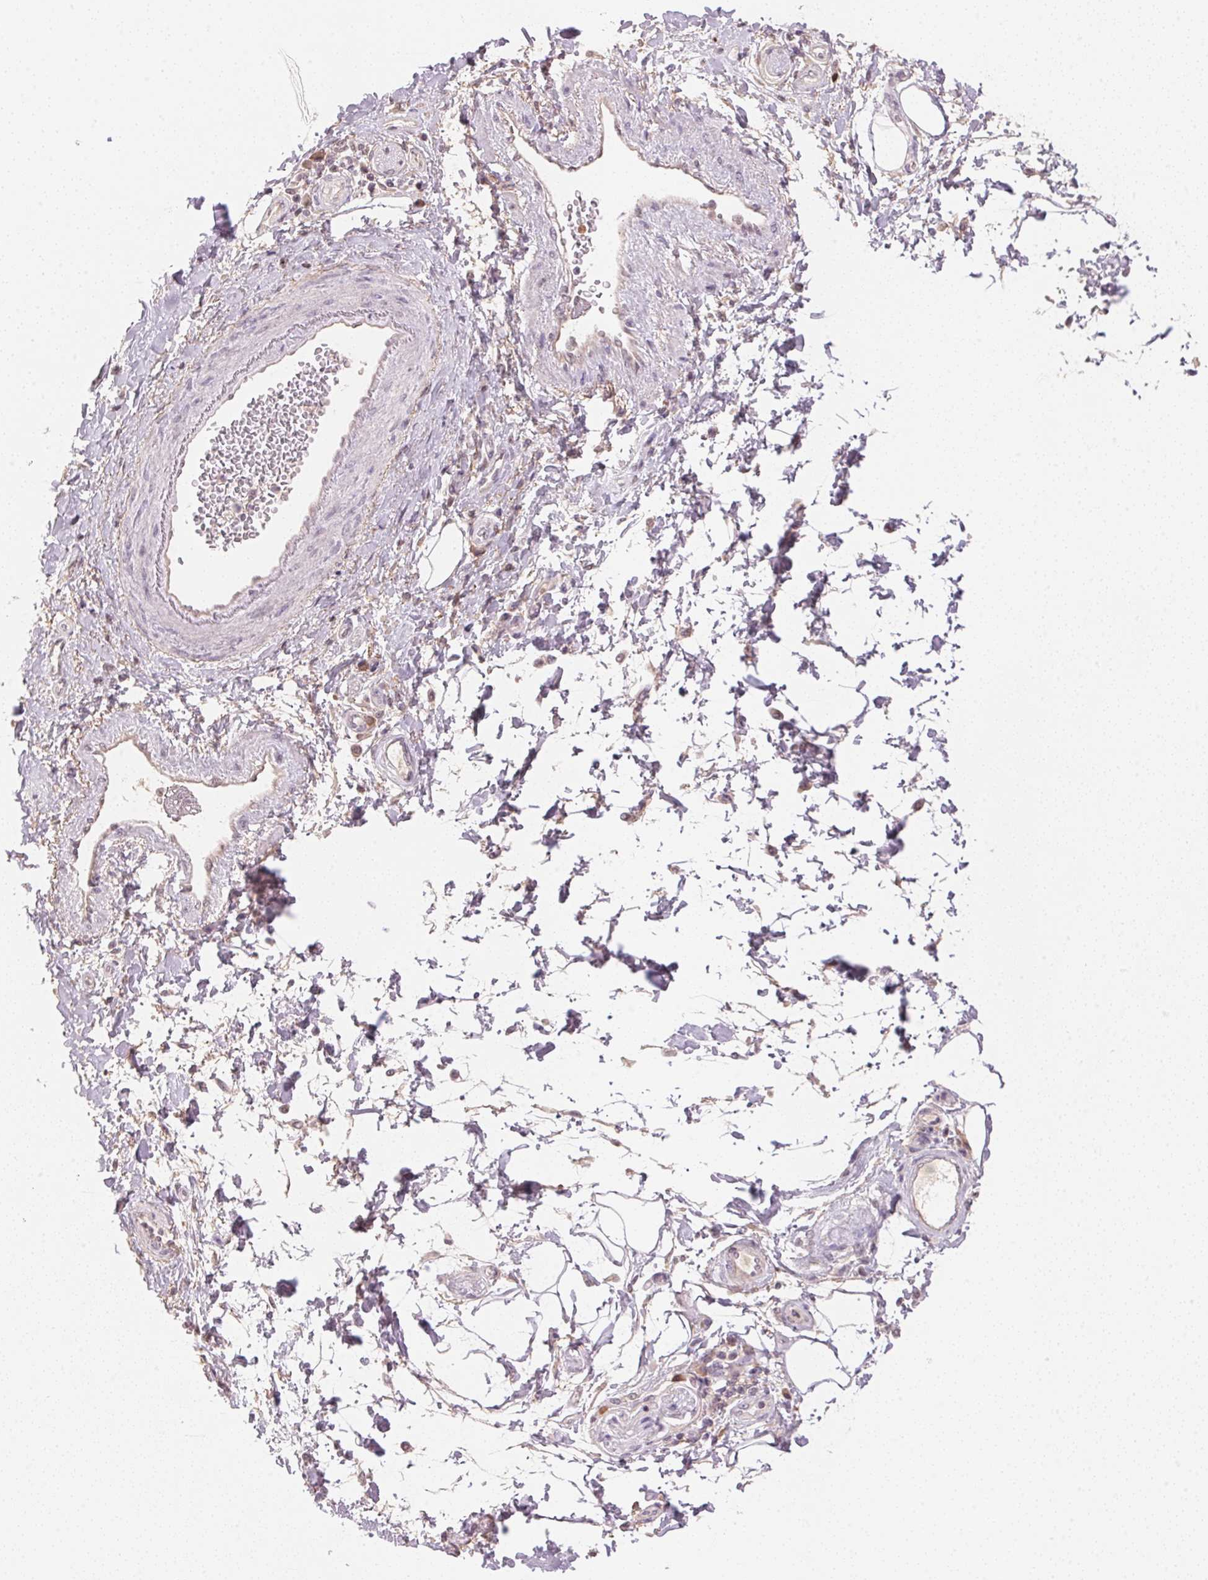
{"staining": {"intensity": "negative", "quantity": "none", "location": "none"}, "tissue": "adipose tissue", "cell_type": "Adipocytes", "image_type": "normal", "snomed": [{"axis": "morphology", "description": "Normal tissue, NOS"}, {"axis": "topography", "description": "Urinary bladder"}, {"axis": "topography", "description": "Peripheral nerve tissue"}], "caption": "Immunohistochemical staining of benign human adipose tissue exhibits no significant positivity in adipocytes. (DAB IHC visualized using brightfield microscopy, high magnification).", "gene": "FNDC4", "patient": {"sex": "female", "age": 60}}